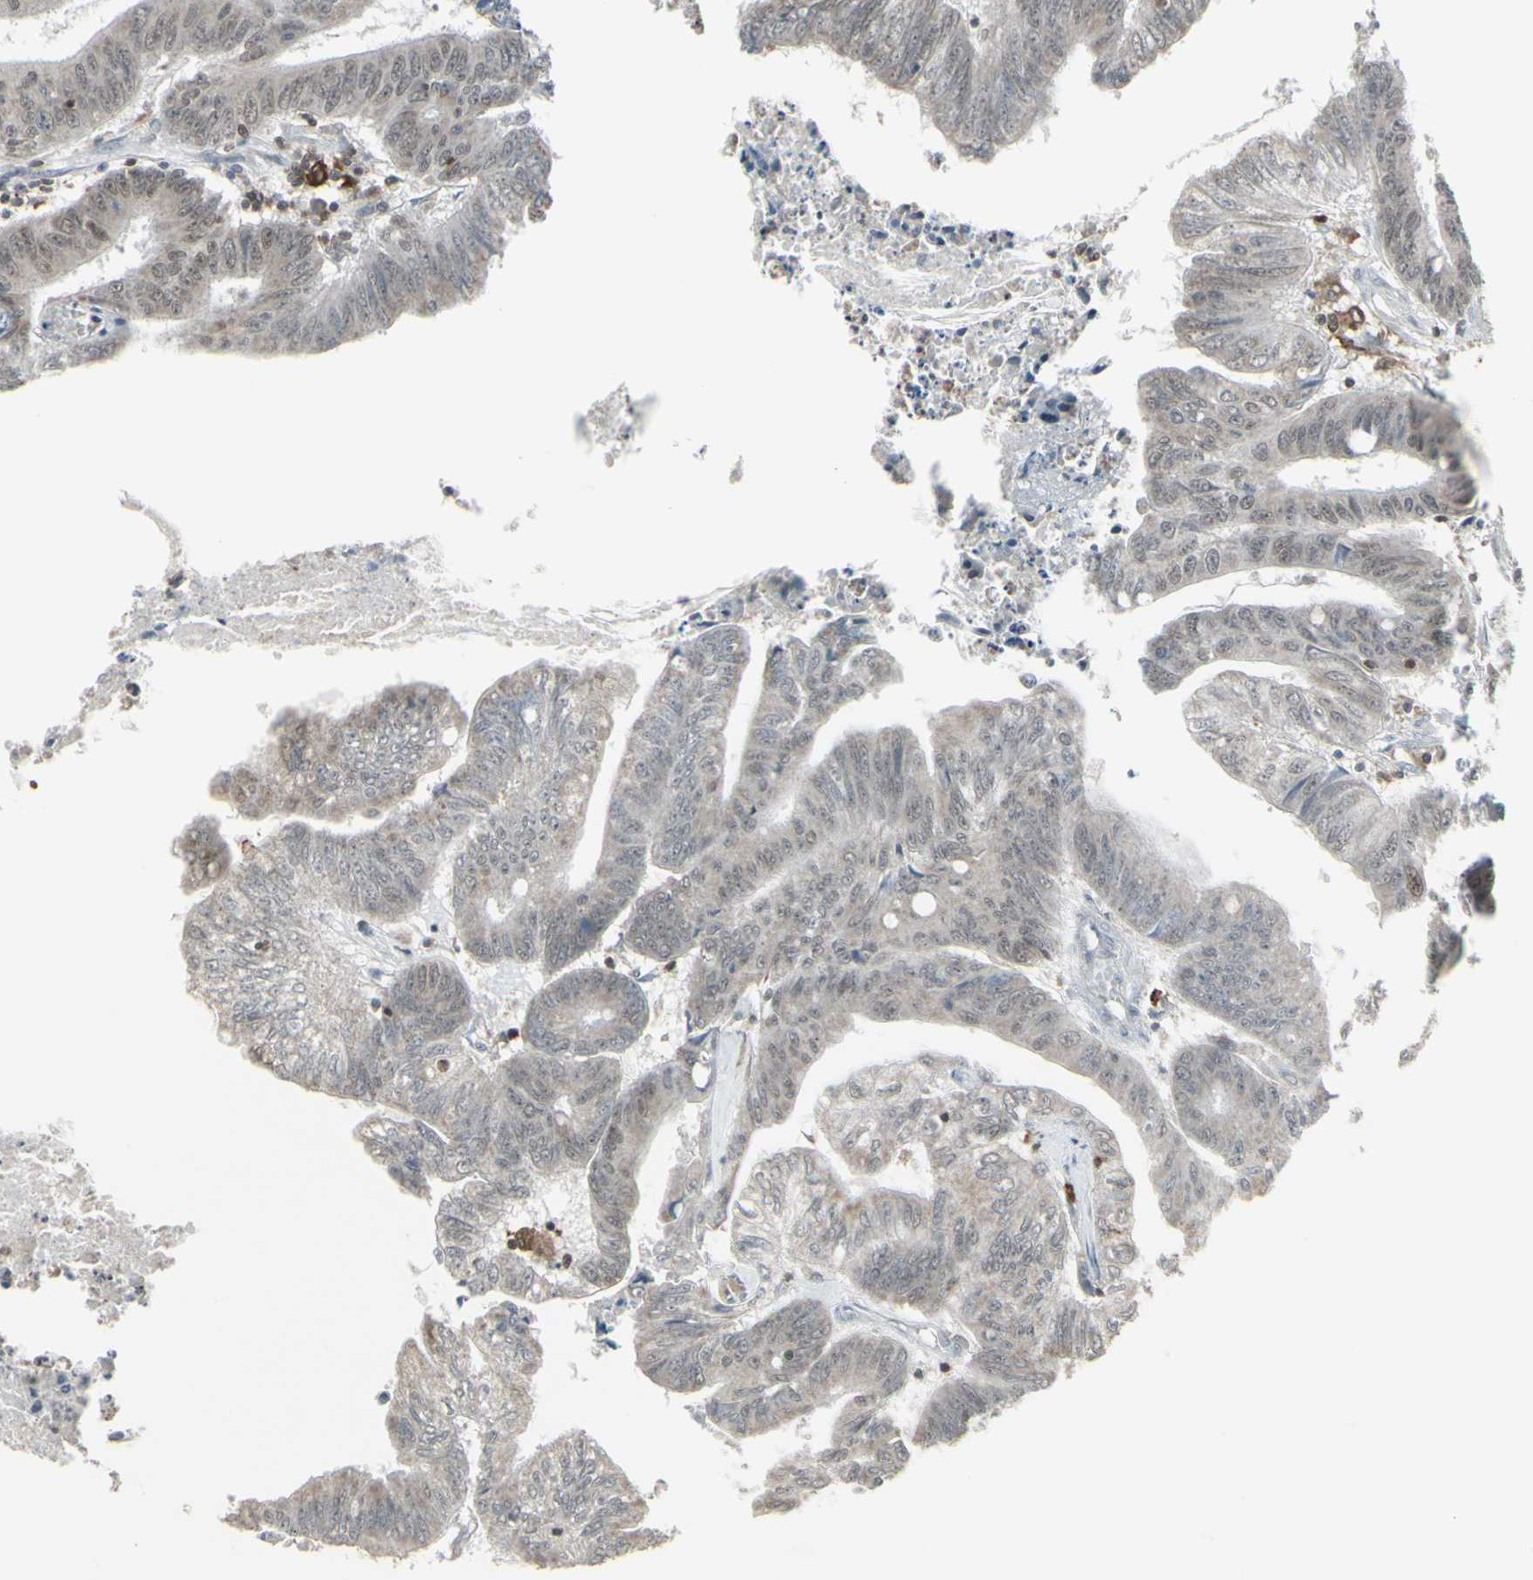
{"staining": {"intensity": "weak", "quantity": "25%-75%", "location": "cytoplasmic/membranous,nuclear"}, "tissue": "colorectal cancer", "cell_type": "Tumor cells", "image_type": "cancer", "snomed": [{"axis": "morphology", "description": "Adenocarcinoma, NOS"}, {"axis": "topography", "description": "Colon"}], "caption": "Adenocarcinoma (colorectal) stained for a protein (brown) displays weak cytoplasmic/membranous and nuclear positive expression in approximately 25%-75% of tumor cells.", "gene": "SAMSN1", "patient": {"sex": "male", "age": 45}}